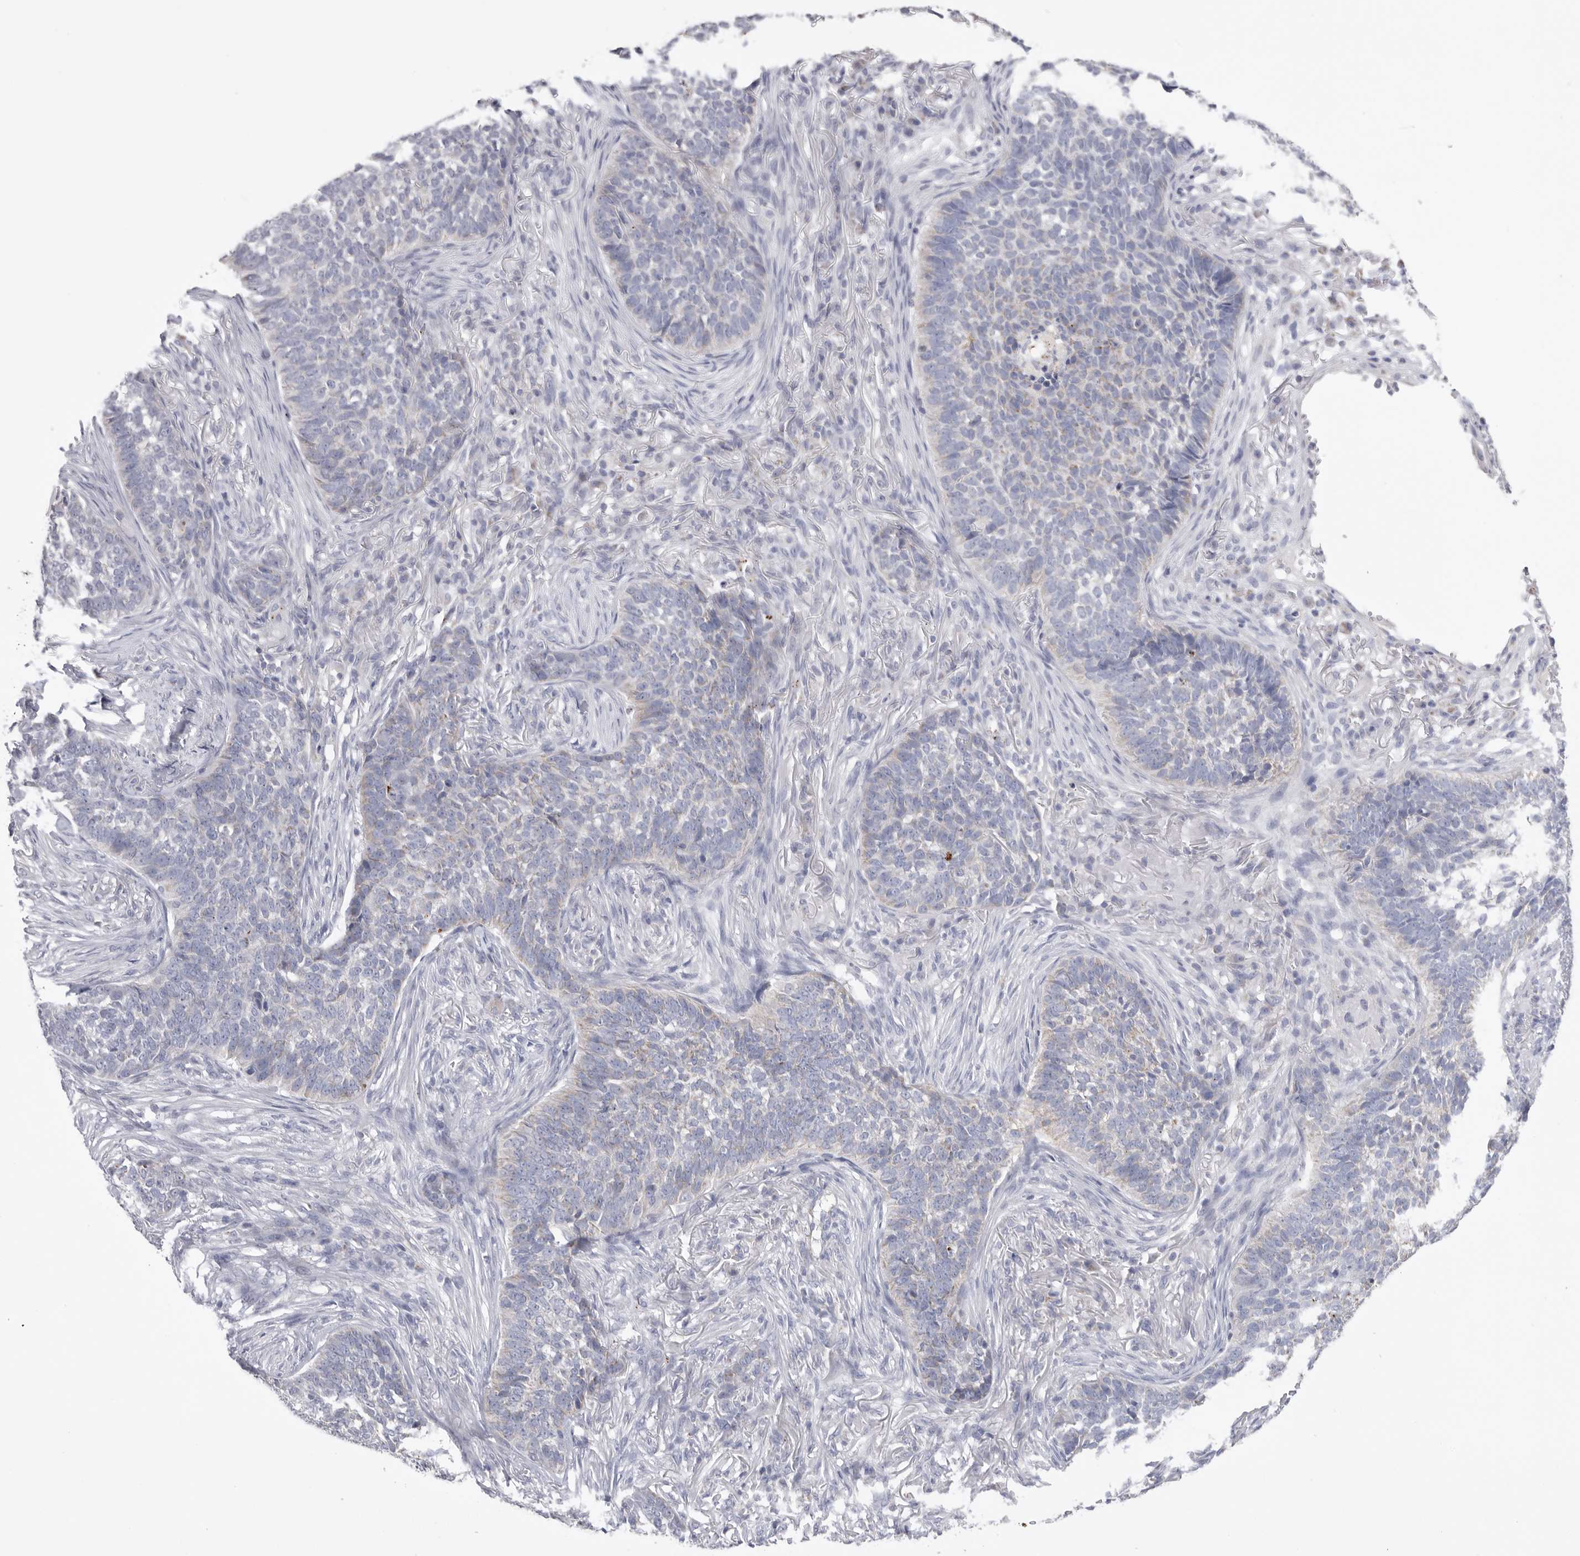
{"staining": {"intensity": "negative", "quantity": "none", "location": "none"}, "tissue": "skin cancer", "cell_type": "Tumor cells", "image_type": "cancer", "snomed": [{"axis": "morphology", "description": "Basal cell carcinoma"}, {"axis": "topography", "description": "Skin"}], "caption": "Immunohistochemical staining of human skin cancer (basal cell carcinoma) displays no significant positivity in tumor cells. (DAB immunohistochemistry (IHC) visualized using brightfield microscopy, high magnification).", "gene": "VDAC3", "patient": {"sex": "male", "age": 85}}